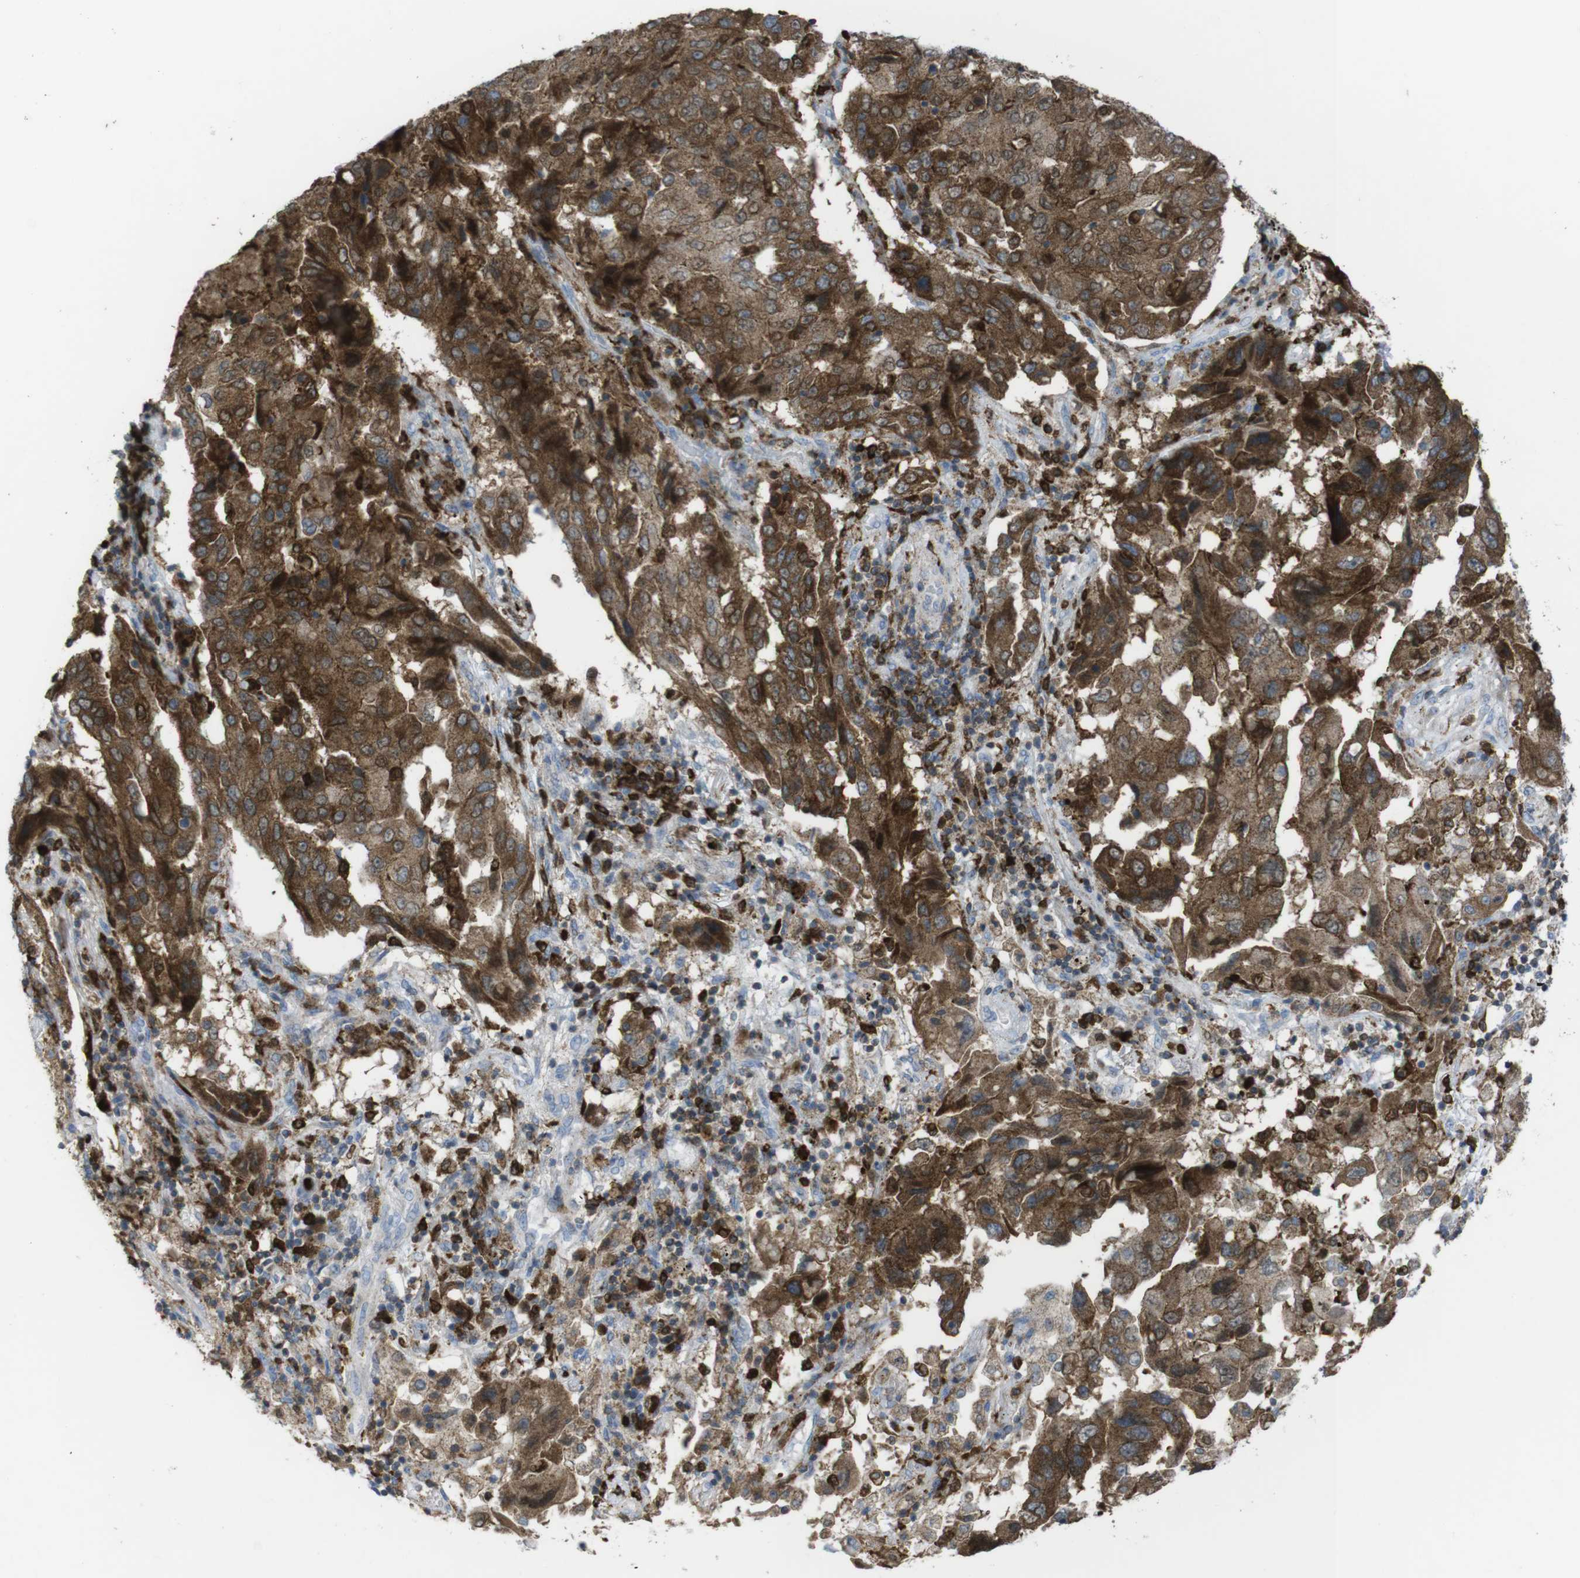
{"staining": {"intensity": "strong", "quantity": ">75%", "location": "cytoplasmic/membranous"}, "tissue": "lung cancer", "cell_type": "Tumor cells", "image_type": "cancer", "snomed": [{"axis": "morphology", "description": "Adenocarcinoma, NOS"}, {"axis": "topography", "description": "Lung"}], "caption": "Immunohistochemical staining of human adenocarcinoma (lung) exhibits high levels of strong cytoplasmic/membranous expression in about >75% of tumor cells.", "gene": "PRKCD", "patient": {"sex": "female", "age": 65}}